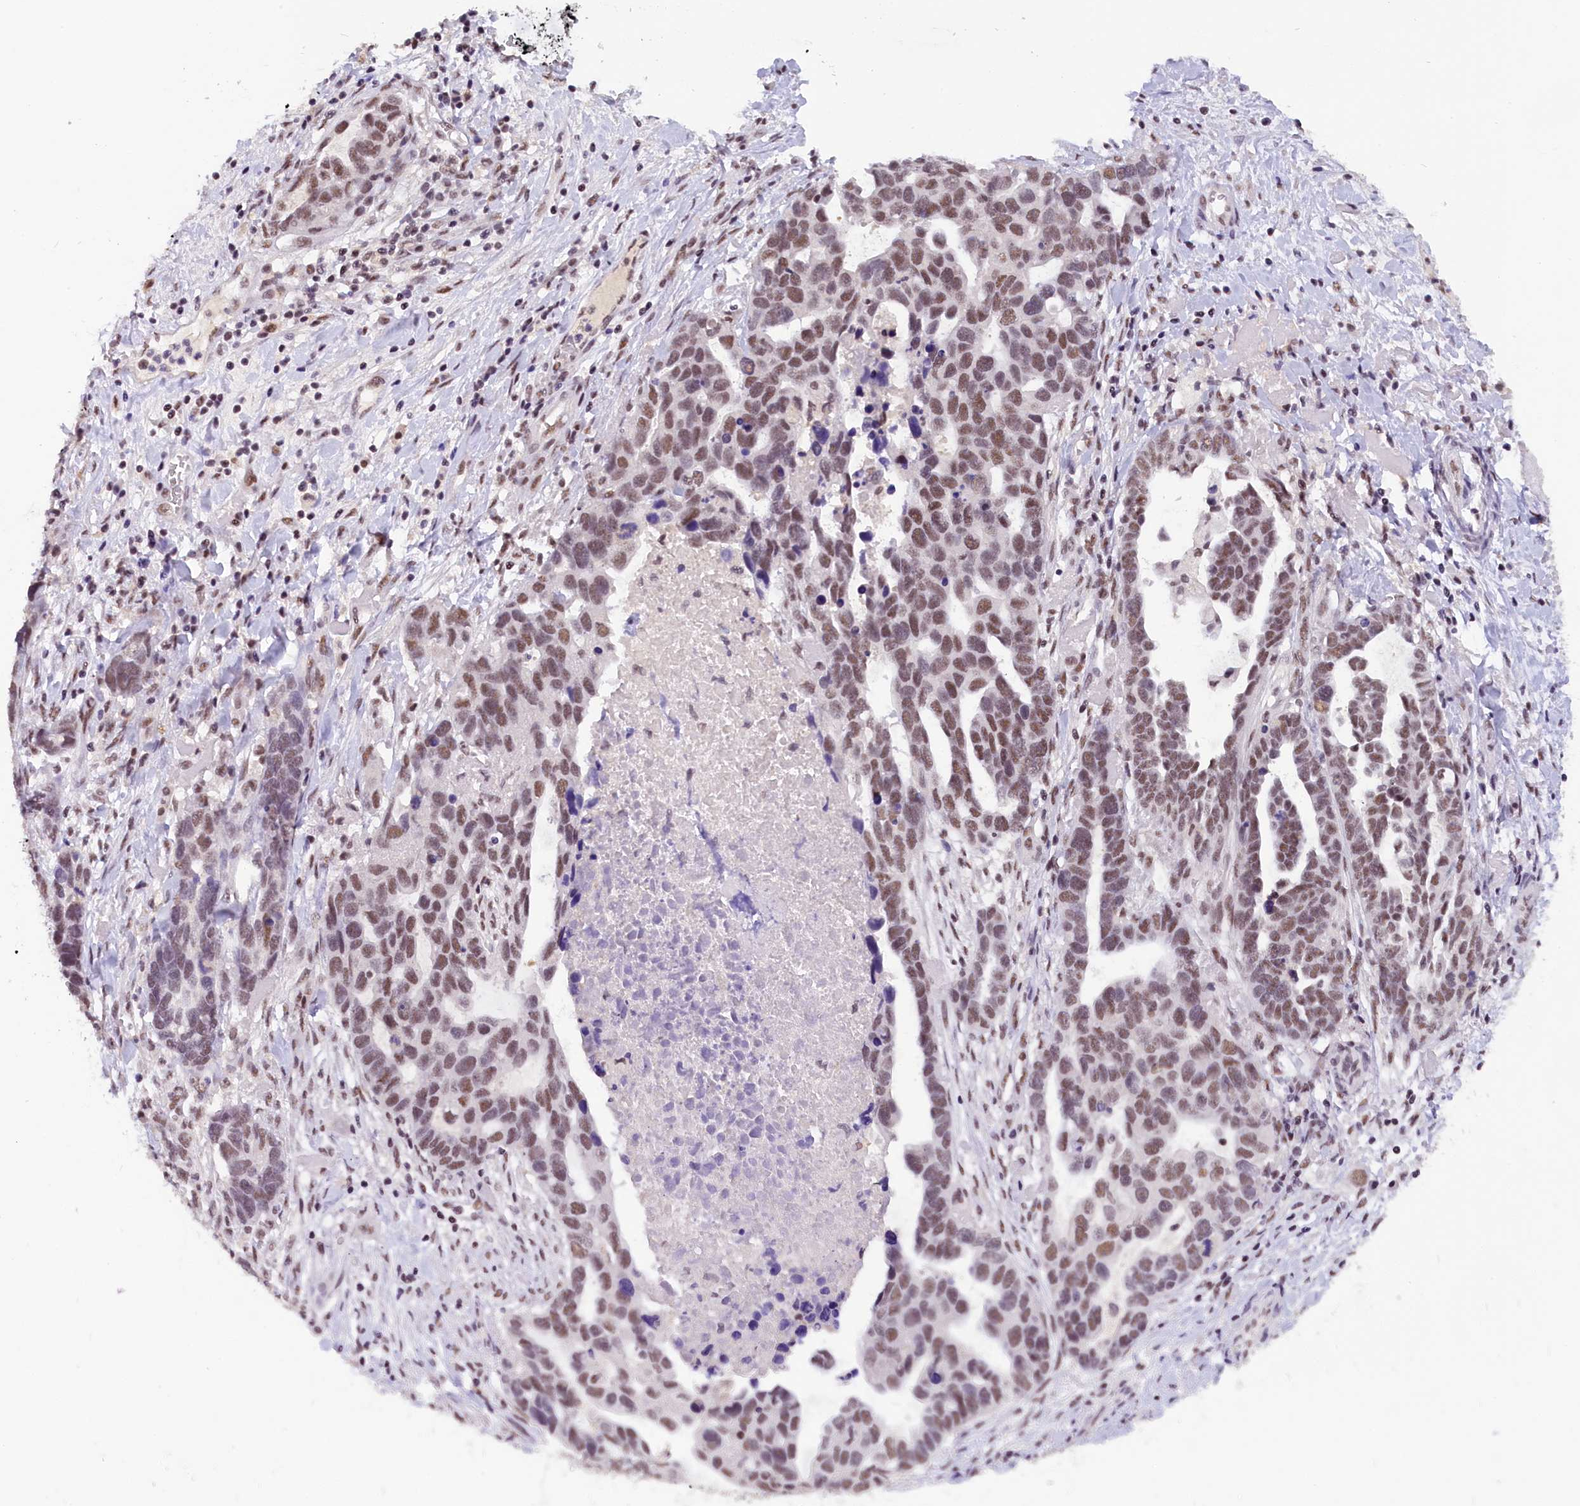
{"staining": {"intensity": "moderate", "quantity": ">75%", "location": "nuclear"}, "tissue": "ovarian cancer", "cell_type": "Tumor cells", "image_type": "cancer", "snomed": [{"axis": "morphology", "description": "Cystadenocarcinoma, serous, NOS"}, {"axis": "topography", "description": "Ovary"}], "caption": "Protein staining shows moderate nuclear positivity in about >75% of tumor cells in serous cystadenocarcinoma (ovarian). The staining is performed using DAB brown chromogen to label protein expression. The nuclei are counter-stained blue using hematoxylin.", "gene": "ZC3H4", "patient": {"sex": "female", "age": 54}}